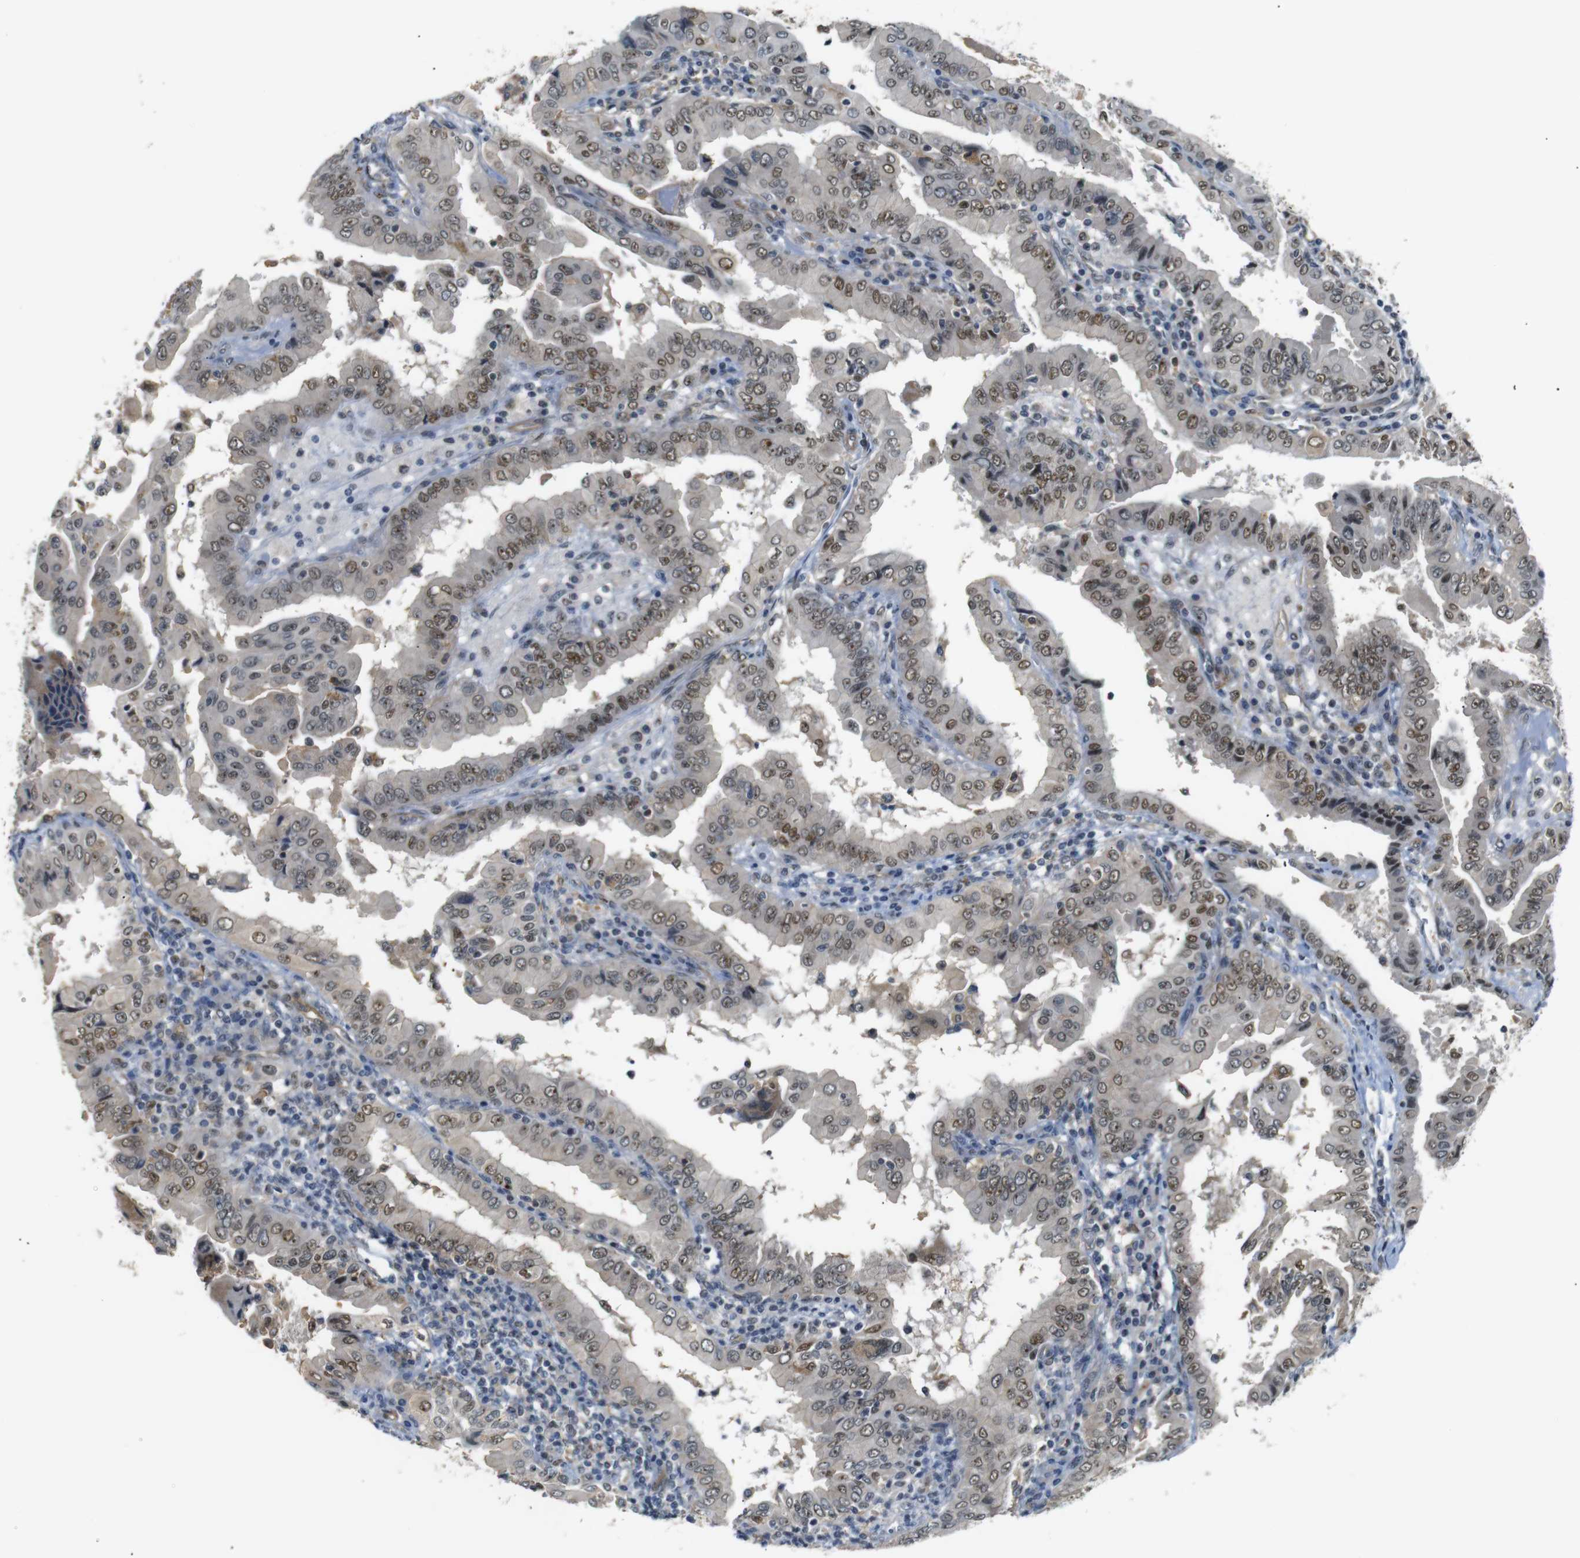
{"staining": {"intensity": "moderate", "quantity": ">75%", "location": "nuclear"}, "tissue": "thyroid cancer", "cell_type": "Tumor cells", "image_type": "cancer", "snomed": [{"axis": "morphology", "description": "Papillary adenocarcinoma, NOS"}, {"axis": "topography", "description": "Thyroid gland"}], "caption": "This is a micrograph of immunohistochemistry (IHC) staining of thyroid cancer, which shows moderate expression in the nuclear of tumor cells.", "gene": "PARN", "patient": {"sex": "male", "age": 33}}